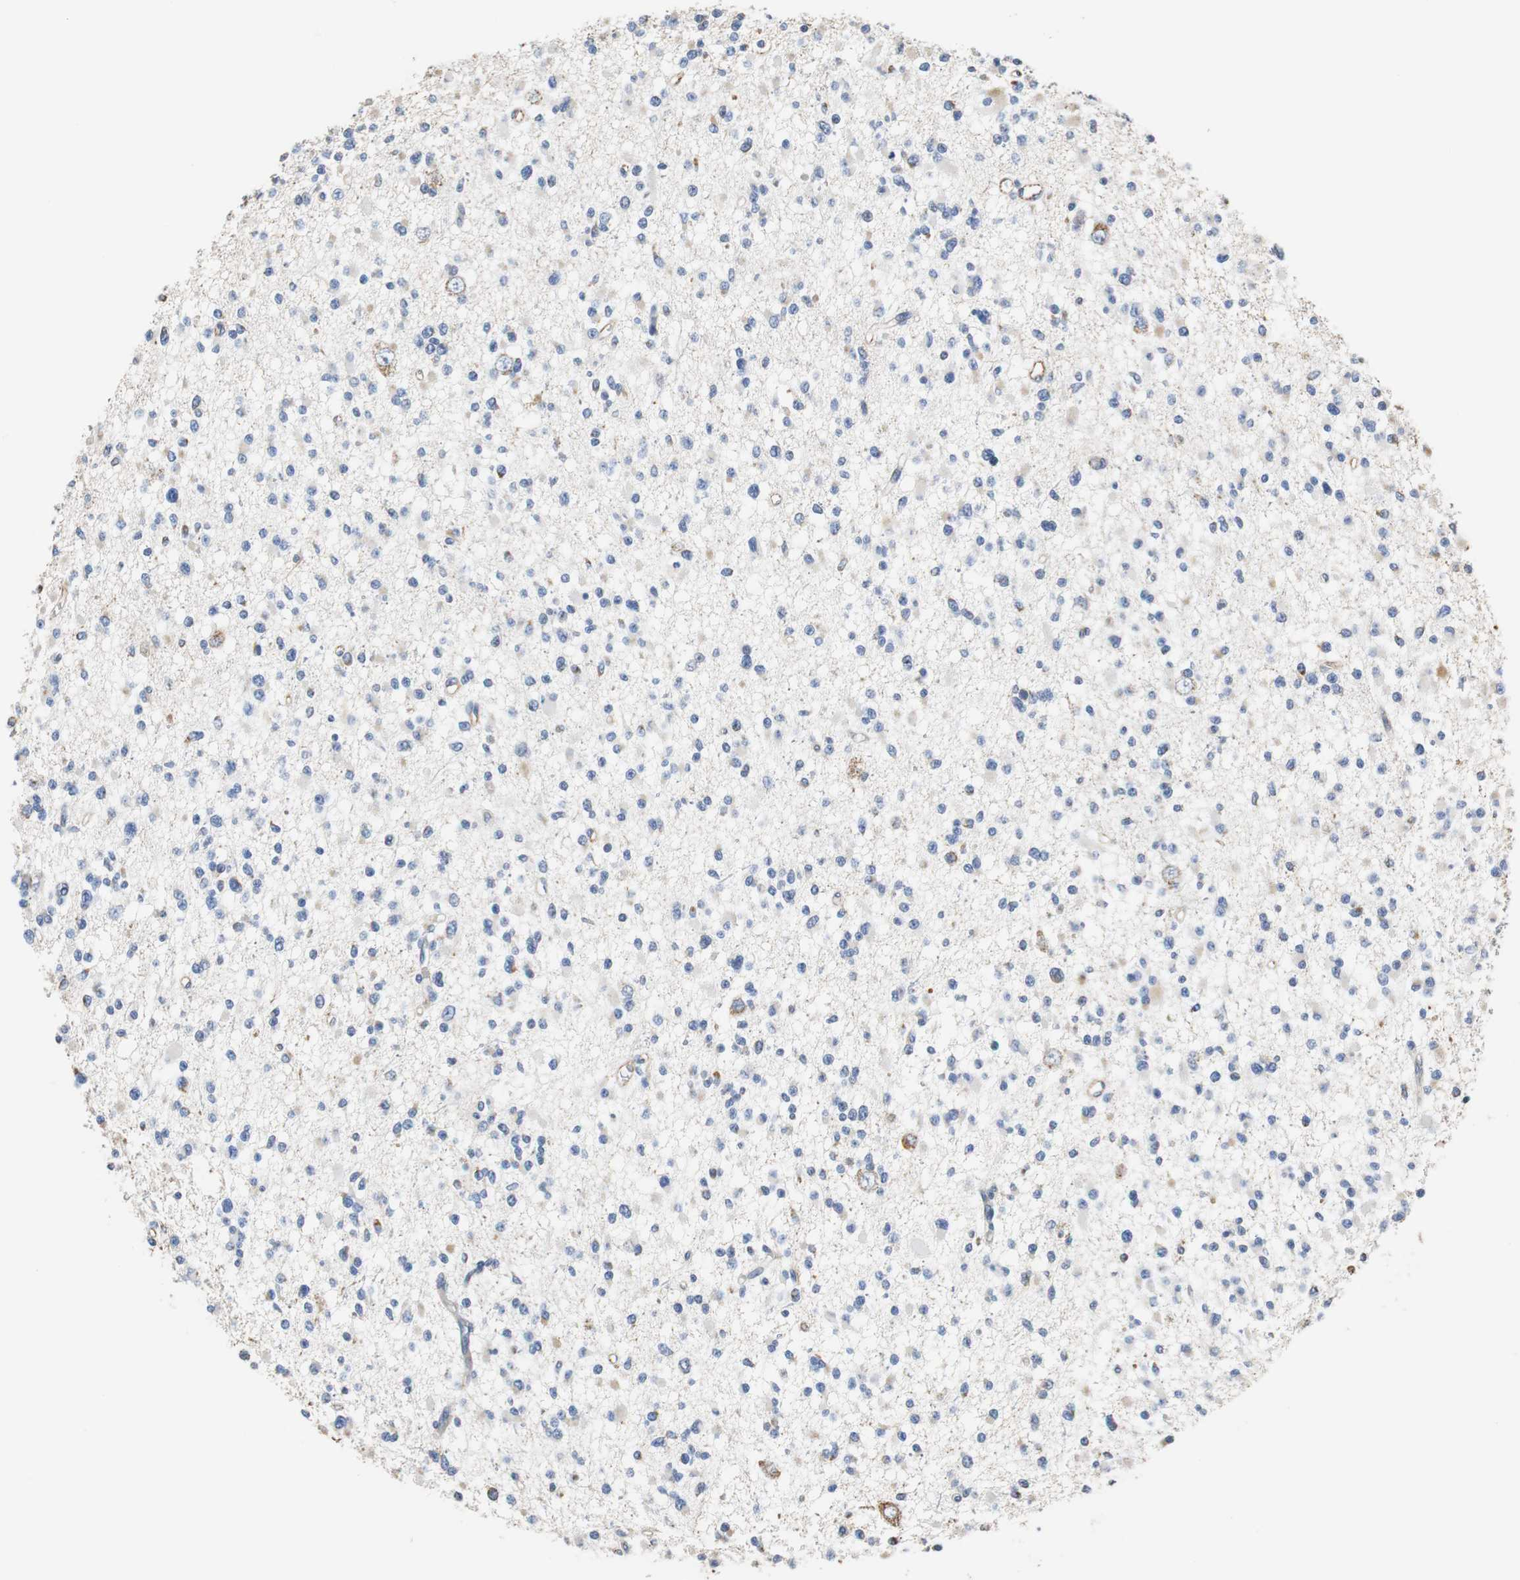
{"staining": {"intensity": "negative", "quantity": "none", "location": "none"}, "tissue": "glioma", "cell_type": "Tumor cells", "image_type": "cancer", "snomed": [{"axis": "morphology", "description": "Glioma, malignant, Low grade"}, {"axis": "topography", "description": "Brain"}], "caption": "Tumor cells show no significant expression in glioma.", "gene": "PCK1", "patient": {"sex": "female", "age": 22}}